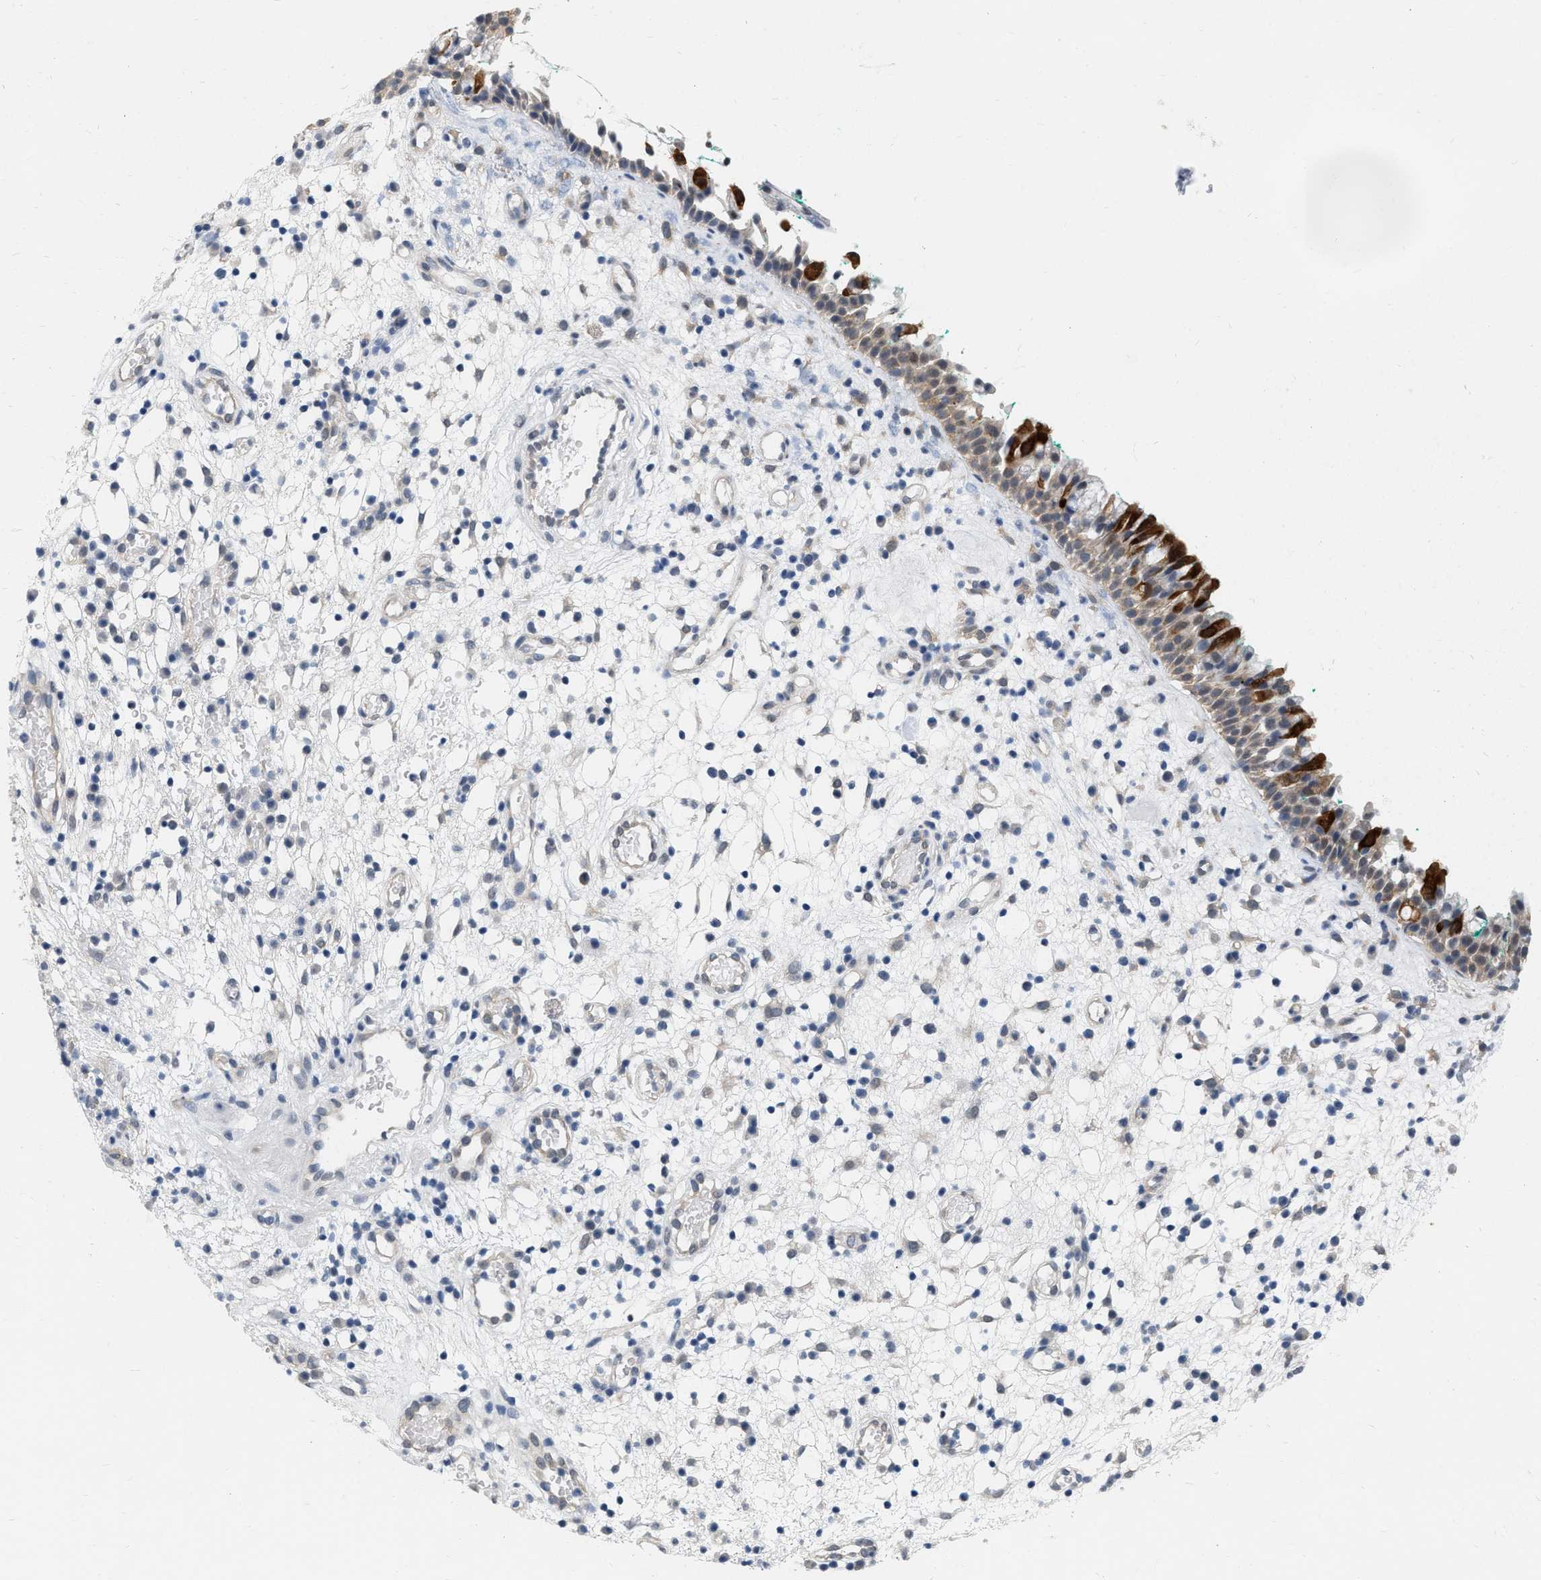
{"staining": {"intensity": "strong", "quantity": "<25%", "location": "cytoplasmic/membranous"}, "tissue": "nasopharynx", "cell_type": "Respiratory epithelial cells", "image_type": "normal", "snomed": [{"axis": "morphology", "description": "Normal tissue, NOS"}, {"axis": "morphology", "description": "Basal cell carcinoma"}, {"axis": "topography", "description": "Cartilage tissue"}, {"axis": "topography", "description": "Nasopharynx"}, {"axis": "topography", "description": "Oral tissue"}], "caption": "Immunohistochemistry (IHC) (DAB) staining of benign human nasopharynx shows strong cytoplasmic/membranous protein staining in approximately <25% of respiratory epithelial cells.", "gene": "RUVBL1", "patient": {"sex": "female", "age": 77}}